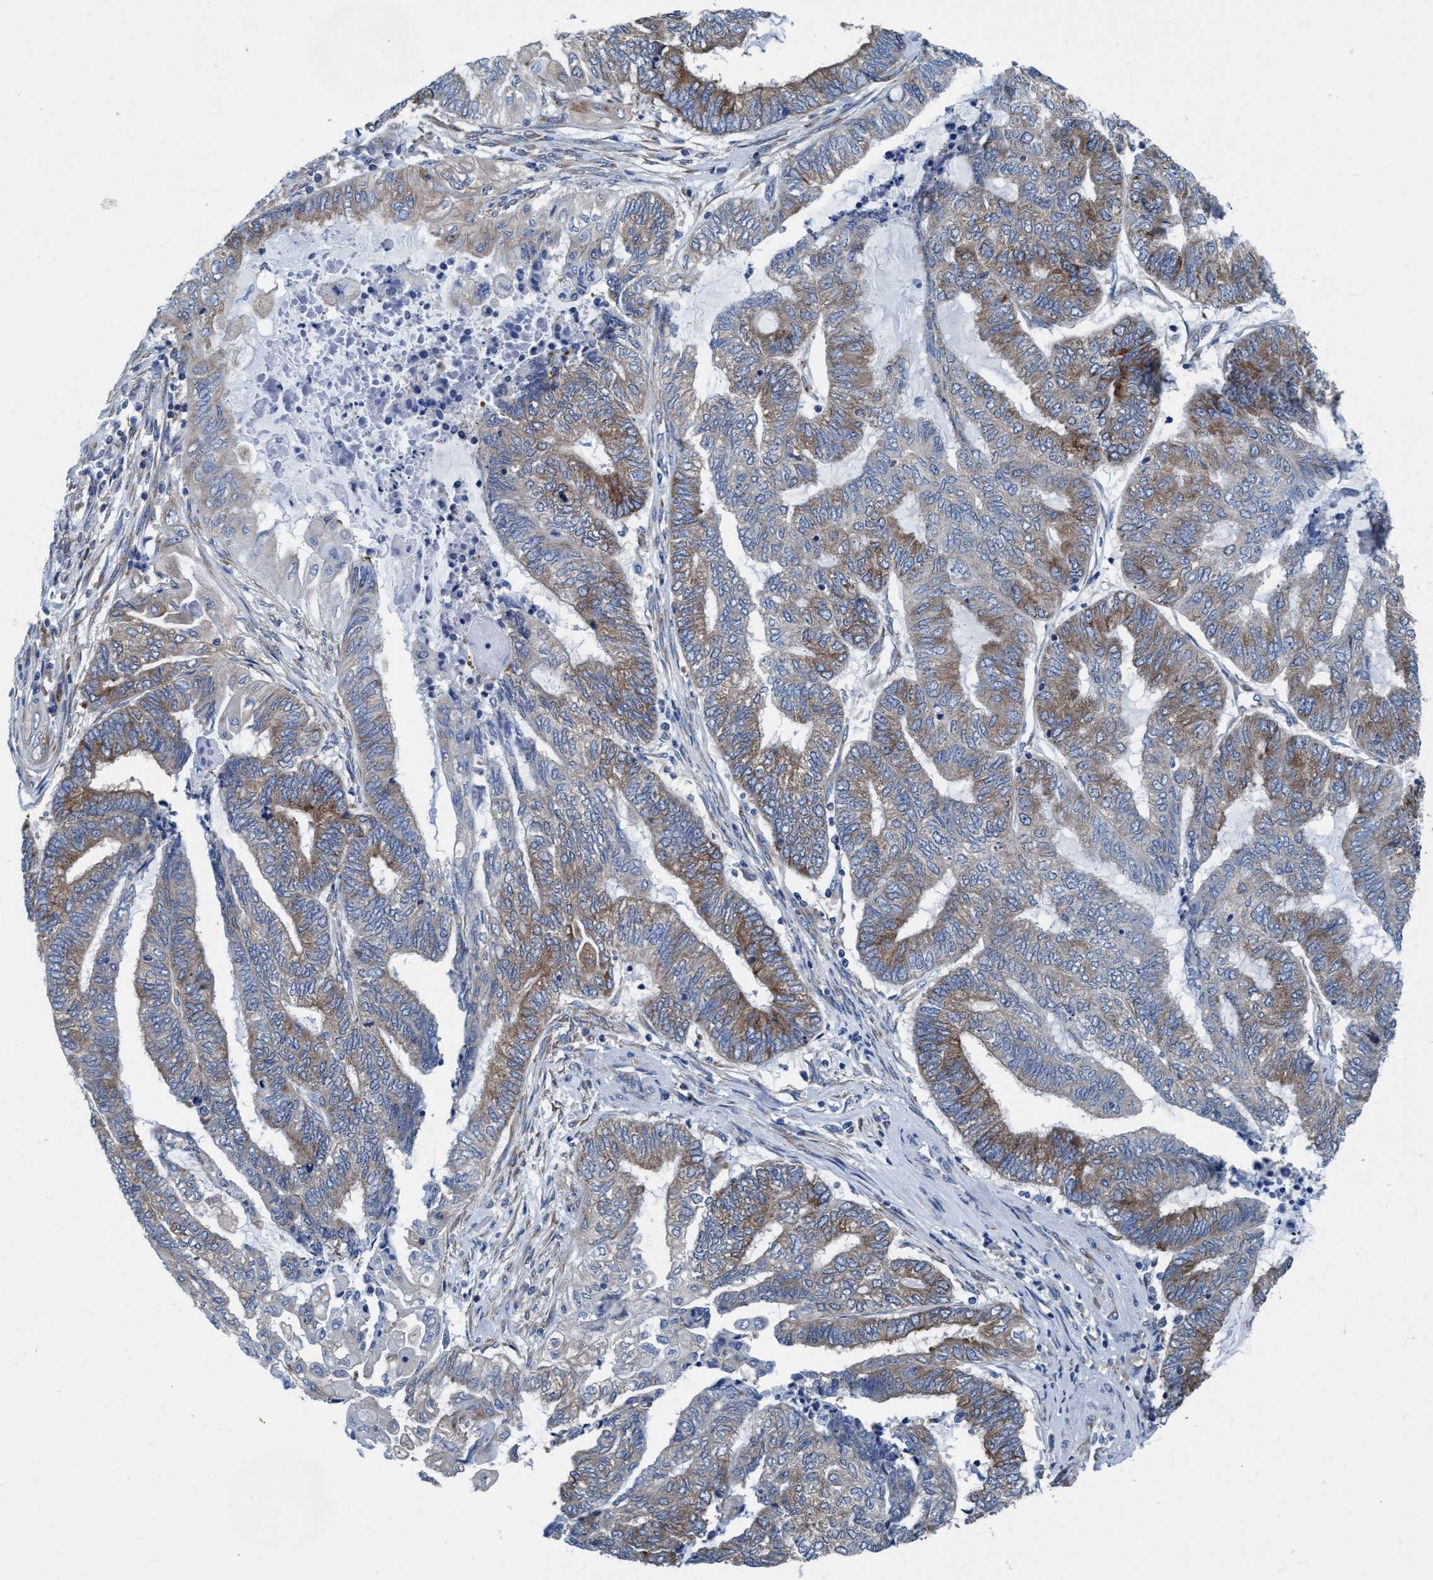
{"staining": {"intensity": "moderate", "quantity": "25%-75%", "location": "cytoplasmic/membranous"}, "tissue": "endometrial cancer", "cell_type": "Tumor cells", "image_type": "cancer", "snomed": [{"axis": "morphology", "description": "Adenocarcinoma, NOS"}, {"axis": "topography", "description": "Uterus"}, {"axis": "topography", "description": "Endometrium"}], "caption": "This histopathology image demonstrates IHC staining of adenocarcinoma (endometrial), with medium moderate cytoplasmic/membranous positivity in about 25%-75% of tumor cells.", "gene": "NMT1", "patient": {"sex": "female", "age": 70}}